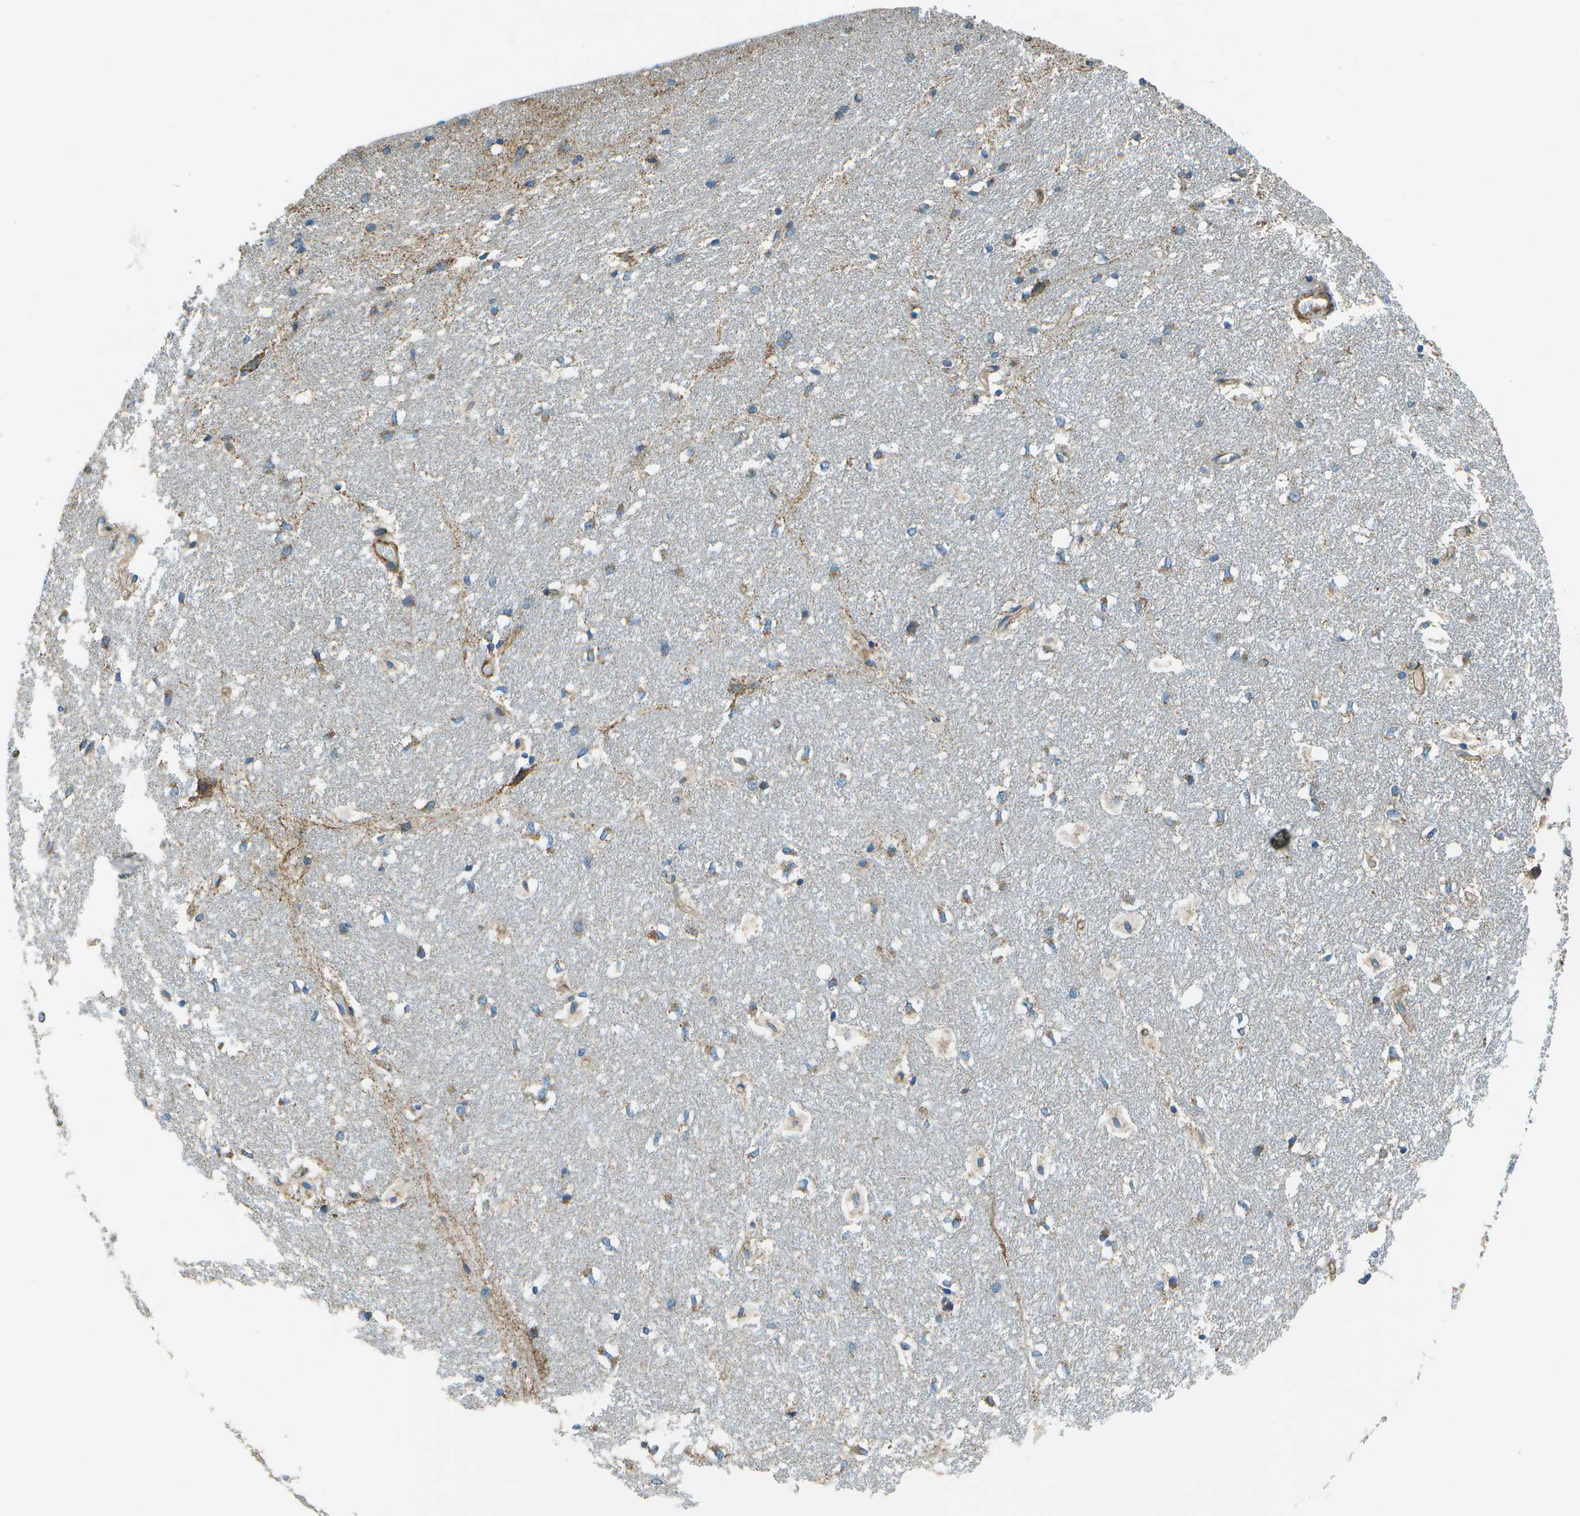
{"staining": {"intensity": "moderate", "quantity": "<25%", "location": "cytoplasmic/membranous"}, "tissue": "hippocampus", "cell_type": "Glial cells", "image_type": "normal", "snomed": [{"axis": "morphology", "description": "Normal tissue, NOS"}, {"axis": "topography", "description": "Hippocampus"}], "caption": "A brown stain highlights moderate cytoplasmic/membranous positivity of a protein in glial cells of unremarkable human hippocampus.", "gene": "TMEM51", "patient": {"sex": "female", "age": 19}}